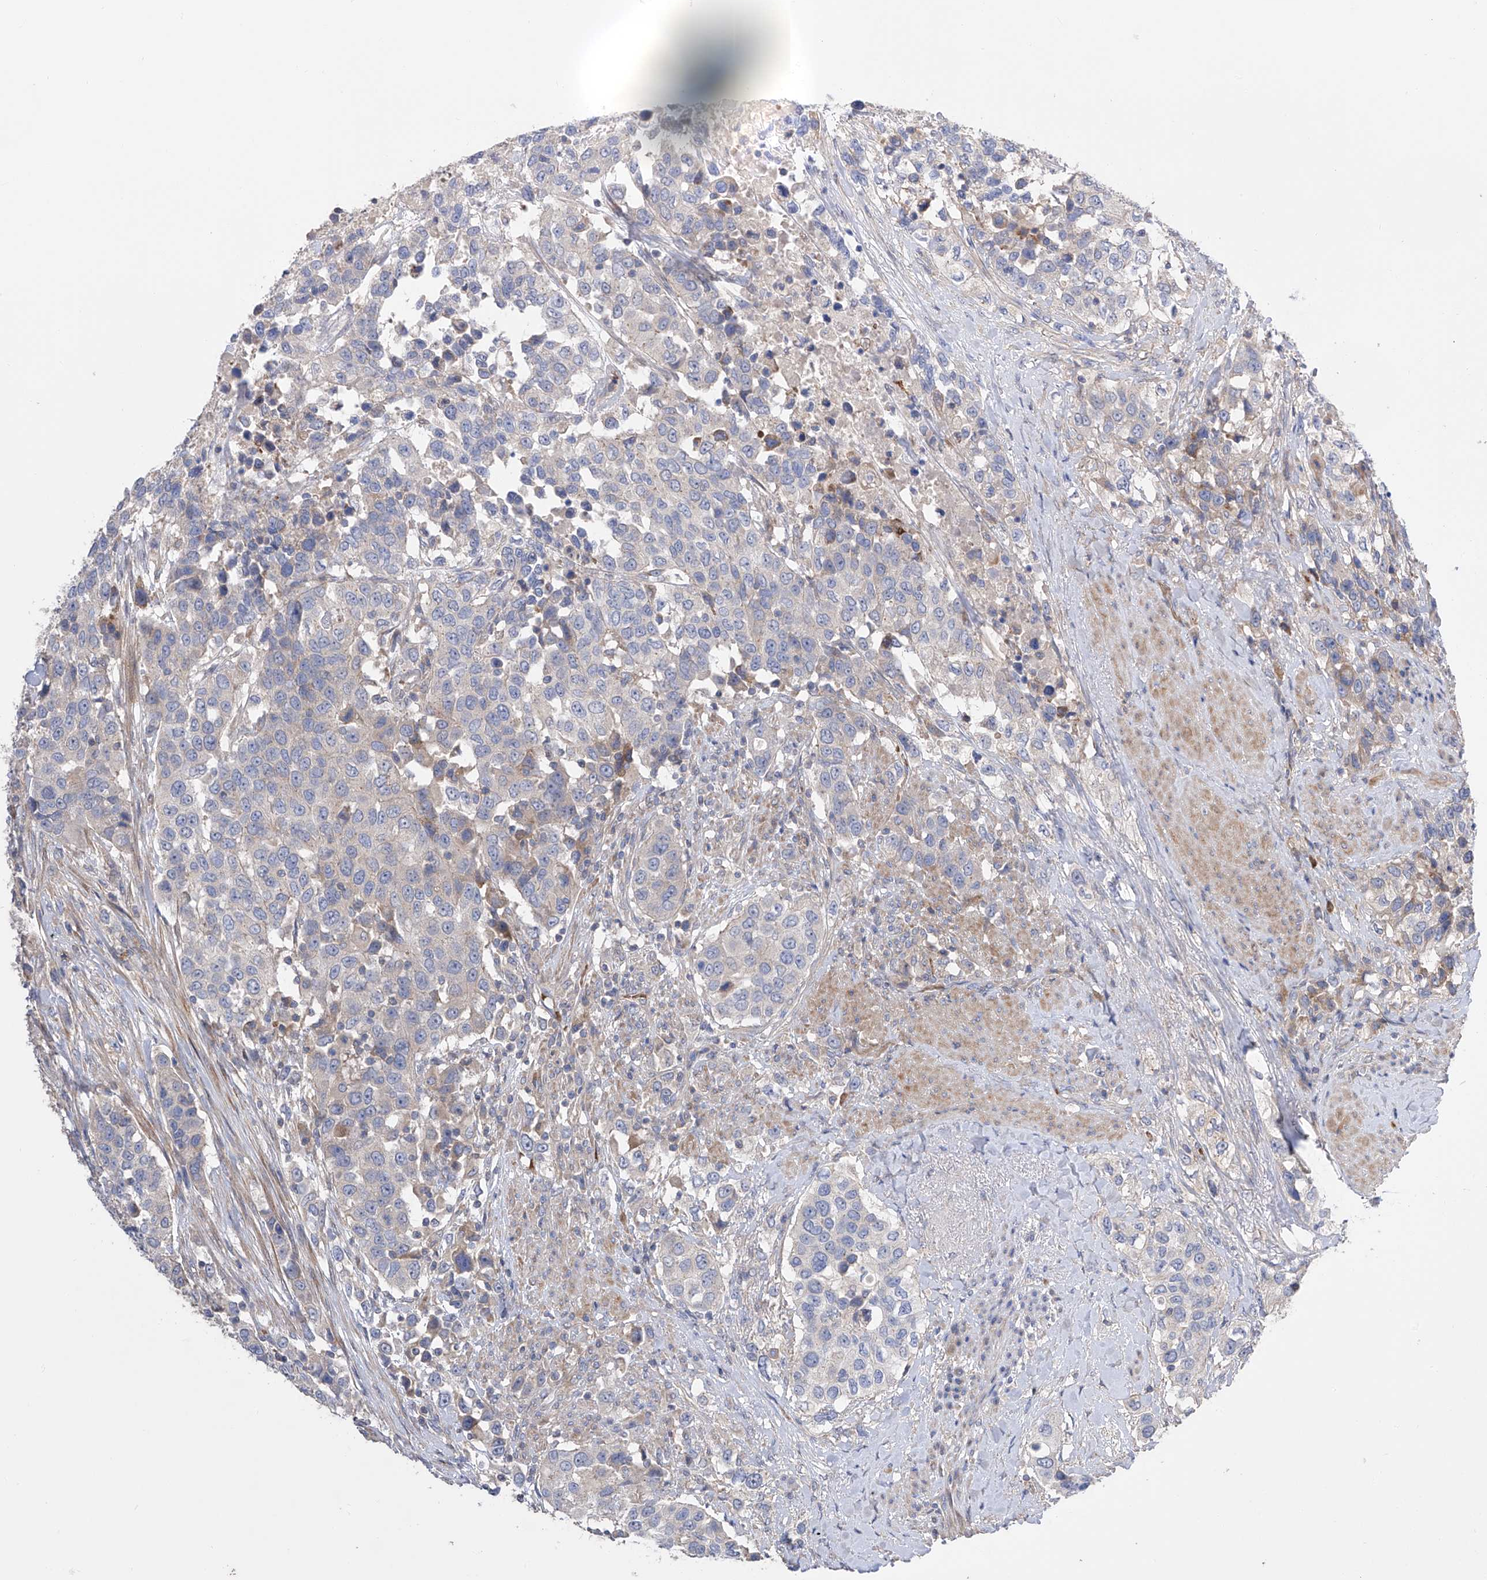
{"staining": {"intensity": "weak", "quantity": "<25%", "location": "cytoplasmic/membranous"}, "tissue": "urothelial cancer", "cell_type": "Tumor cells", "image_type": "cancer", "snomed": [{"axis": "morphology", "description": "Urothelial carcinoma, High grade"}, {"axis": "topography", "description": "Urinary bladder"}], "caption": "Immunohistochemical staining of urothelial cancer shows no significant positivity in tumor cells. (DAB (3,3'-diaminobenzidine) immunohistochemistry with hematoxylin counter stain).", "gene": "NFATC4", "patient": {"sex": "female", "age": 80}}